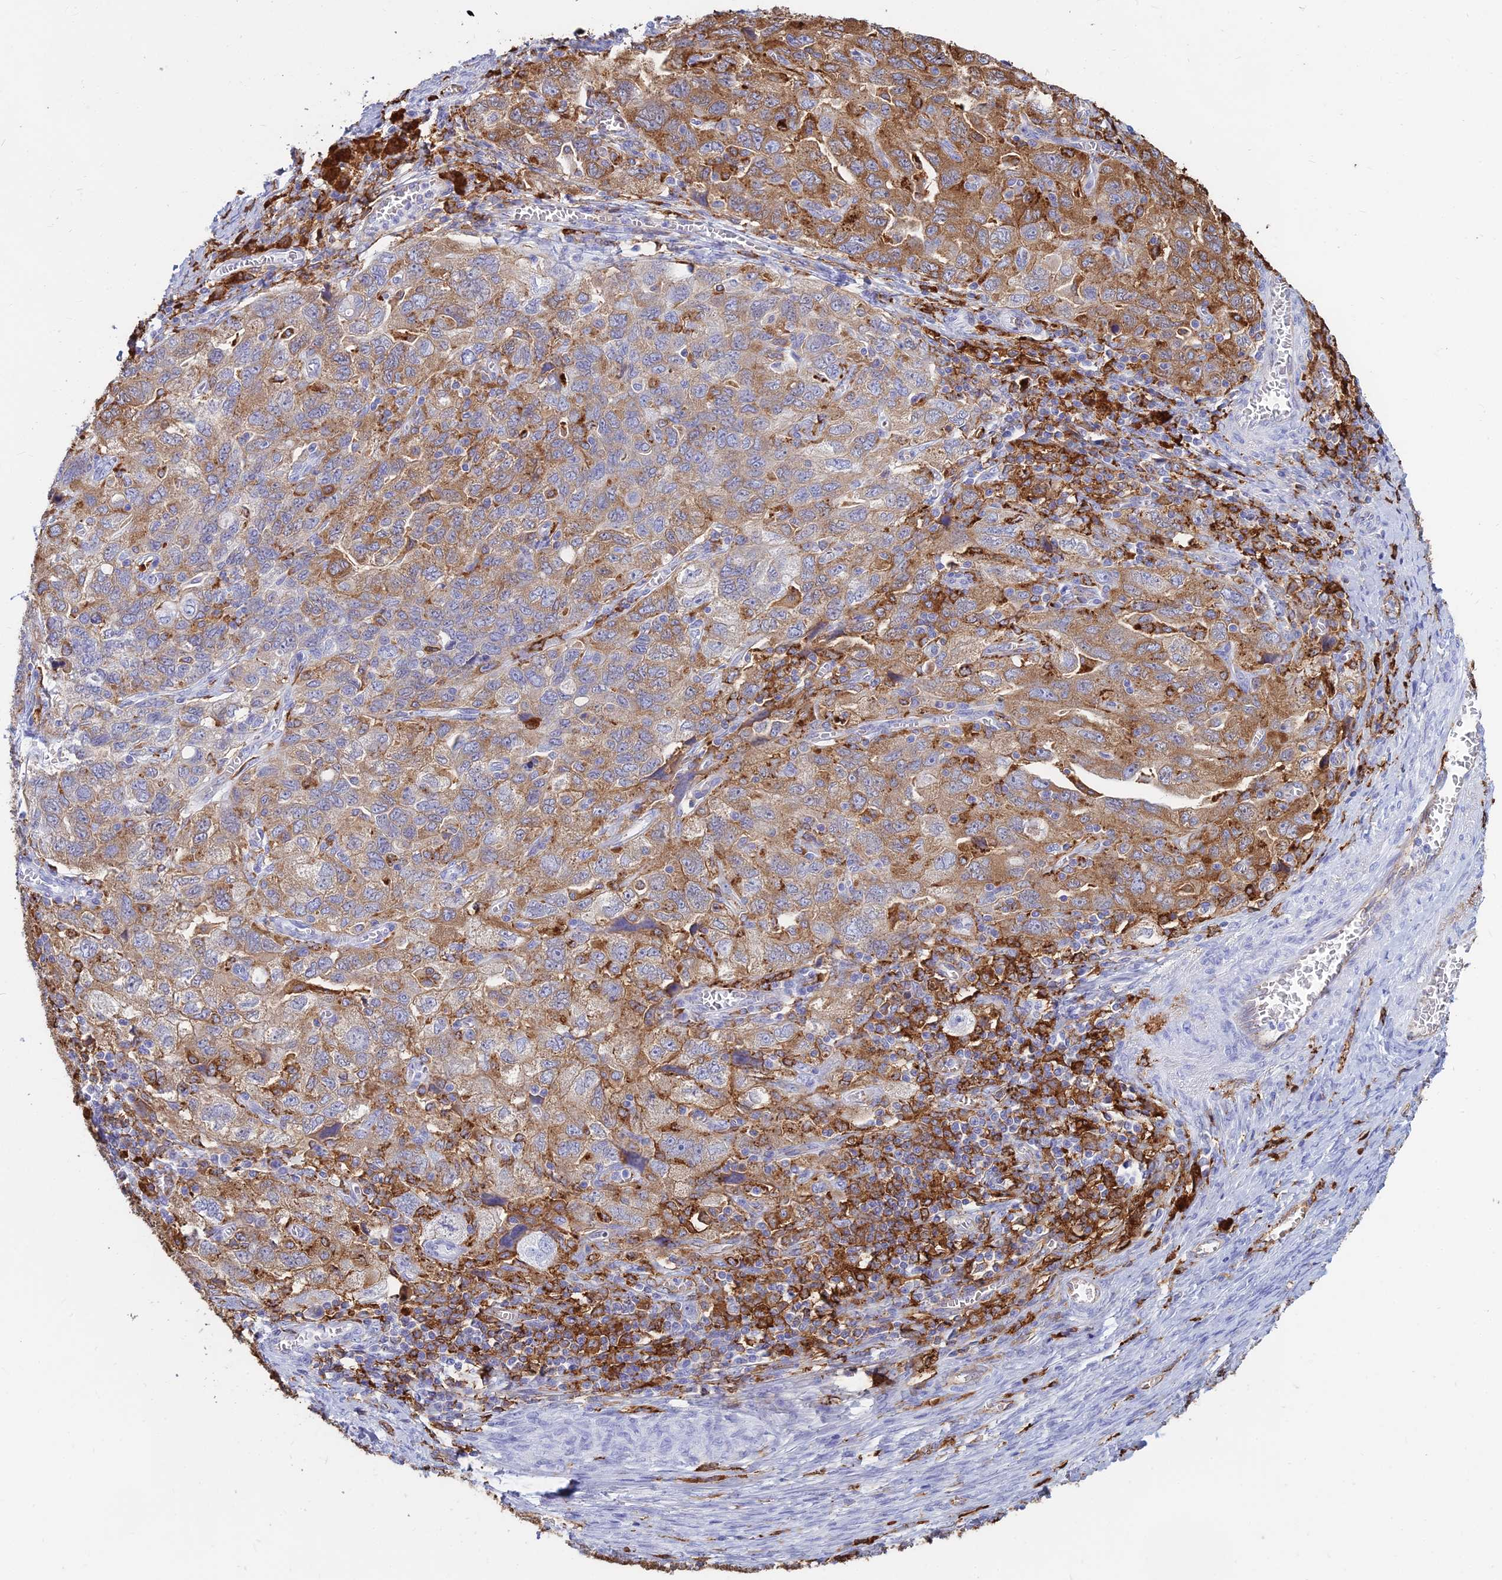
{"staining": {"intensity": "moderate", "quantity": ">75%", "location": "cytoplasmic/membranous"}, "tissue": "ovarian cancer", "cell_type": "Tumor cells", "image_type": "cancer", "snomed": [{"axis": "morphology", "description": "Carcinoma, NOS"}, {"axis": "morphology", "description": "Cystadenocarcinoma, serous, NOS"}, {"axis": "topography", "description": "Ovary"}], "caption": "IHC histopathology image of neoplastic tissue: ovarian cancer stained using immunohistochemistry demonstrates medium levels of moderate protein expression localized specifically in the cytoplasmic/membranous of tumor cells, appearing as a cytoplasmic/membranous brown color.", "gene": "HLA-DRB1", "patient": {"sex": "female", "age": 69}}